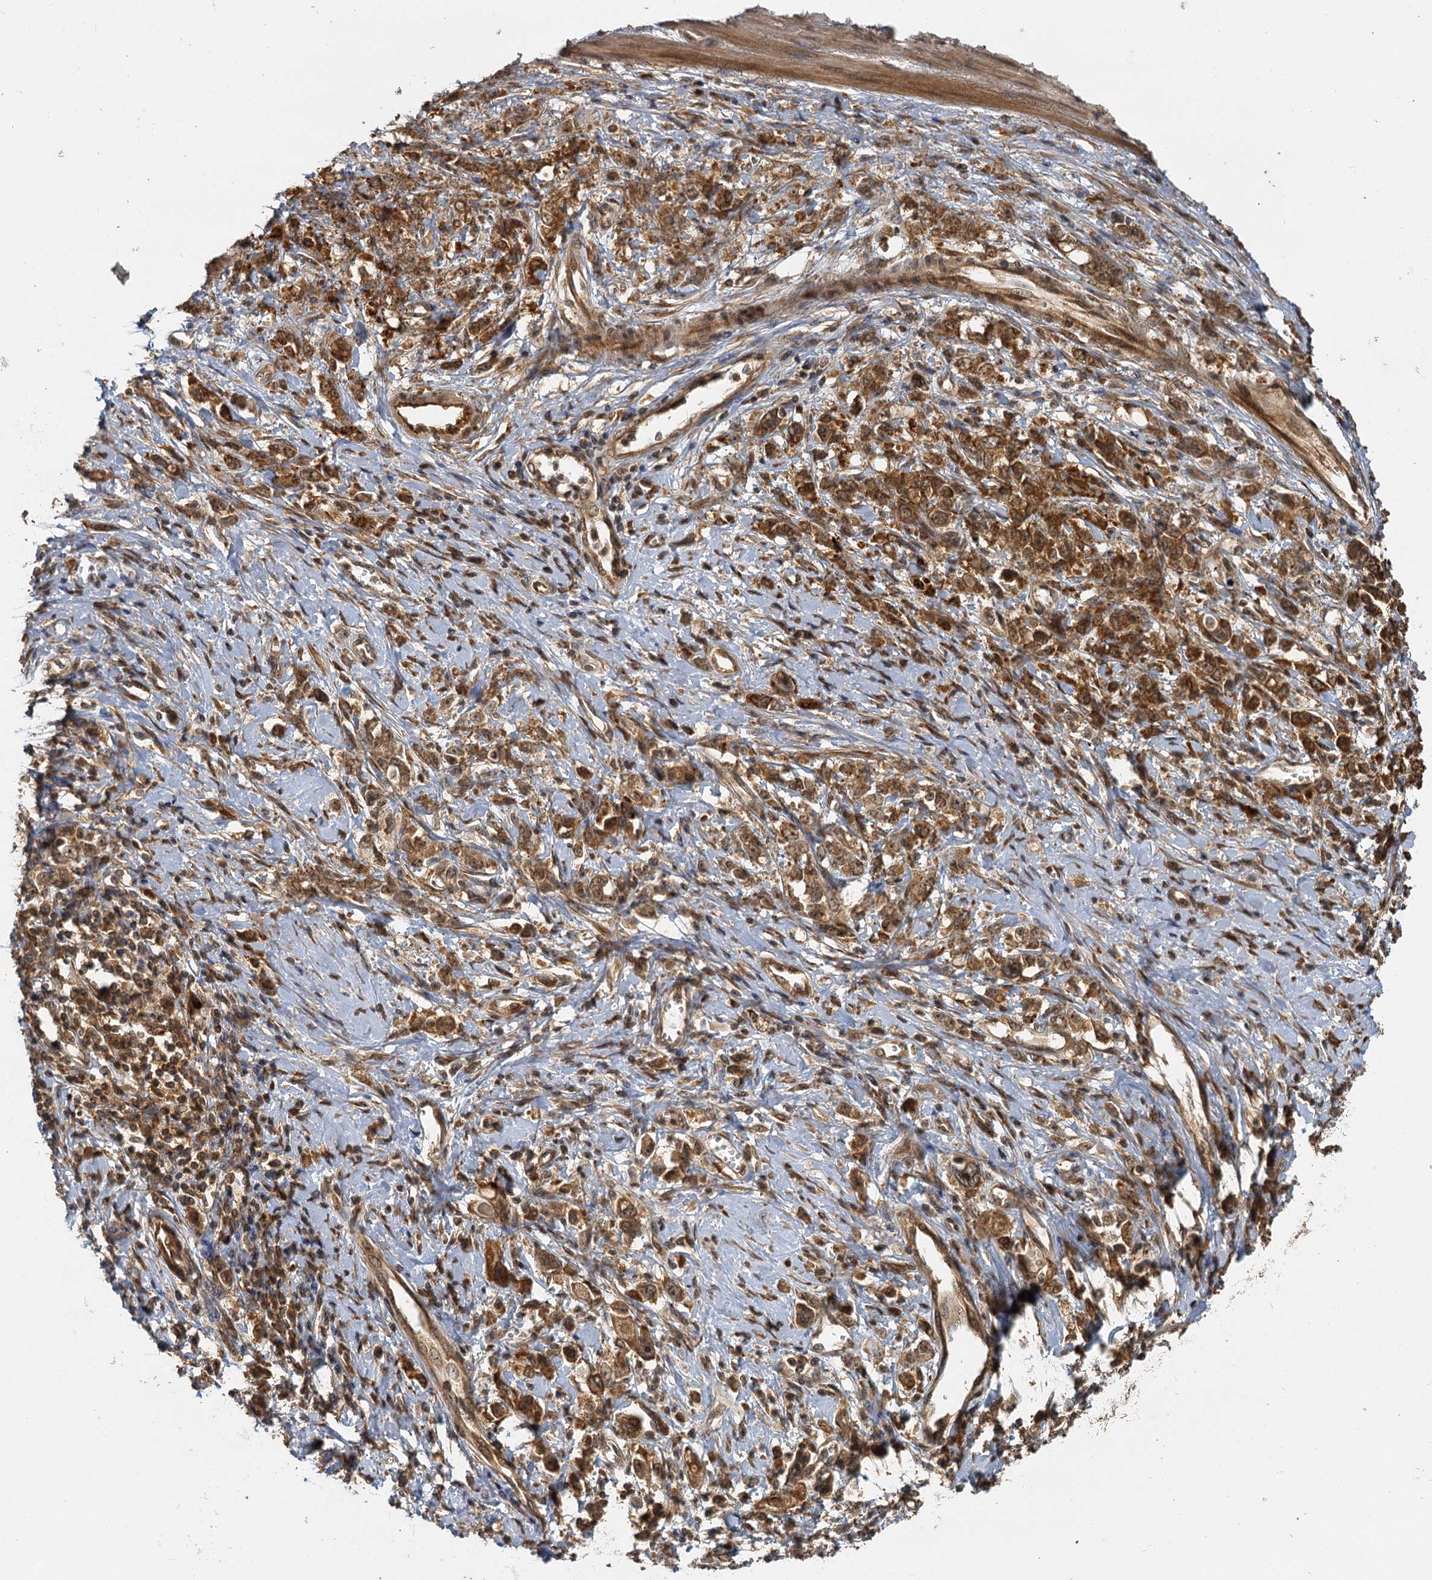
{"staining": {"intensity": "strong", "quantity": ">75%", "location": "cytoplasmic/membranous"}, "tissue": "stomach cancer", "cell_type": "Tumor cells", "image_type": "cancer", "snomed": [{"axis": "morphology", "description": "Adenocarcinoma, NOS"}, {"axis": "topography", "description": "Stomach"}], "caption": "A photomicrograph of stomach cancer (adenocarcinoma) stained for a protein reveals strong cytoplasmic/membranous brown staining in tumor cells.", "gene": "ZNF549", "patient": {"sex": "female", "age": 76}}